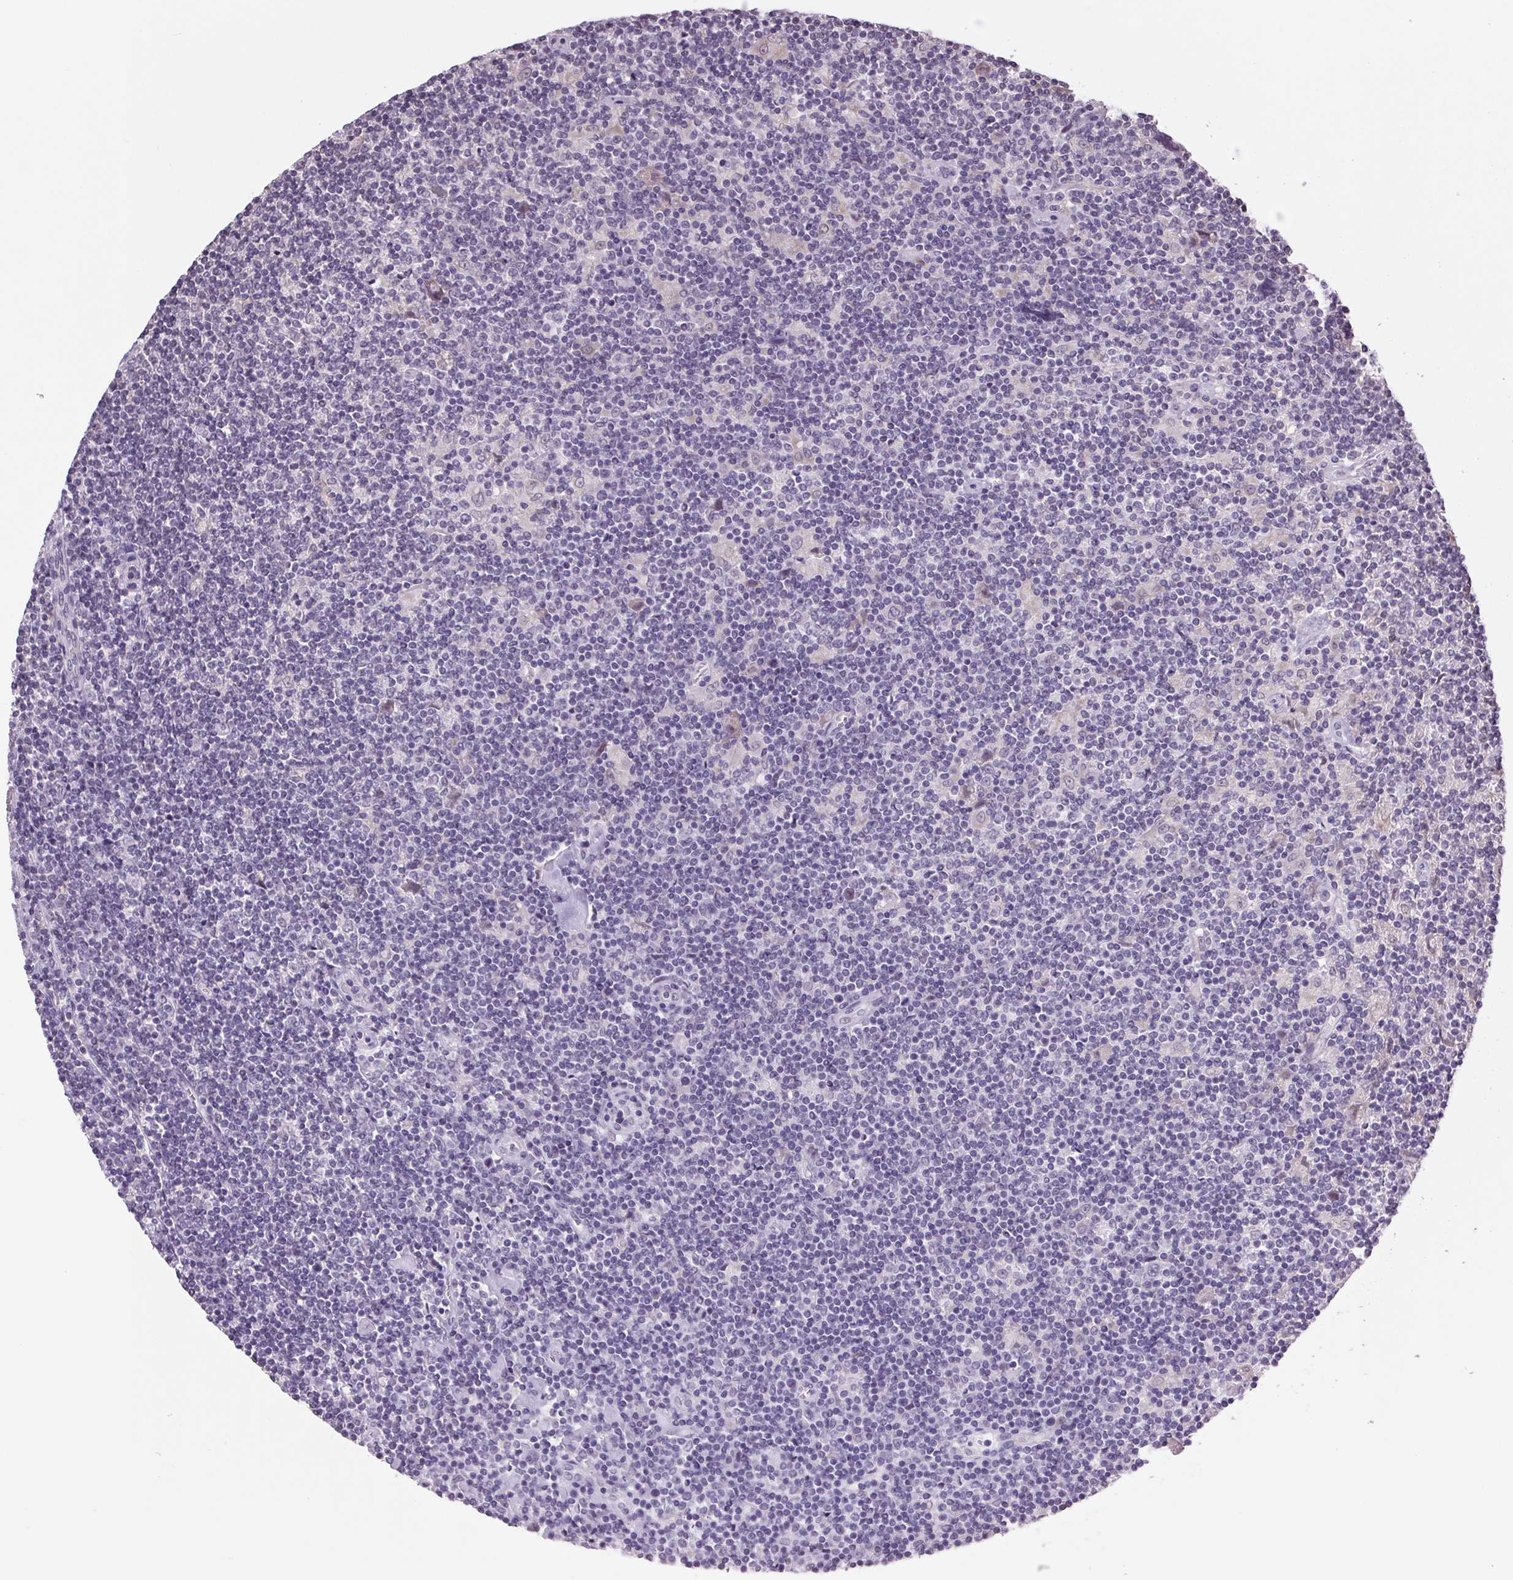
{"staining": {"intensity": "negative", "quantity": "none", "location": "none"}, "tissue": "lymphoma", "cell_type": "Tumor cells", "image_type": "cancer", "snomed": [{"axis": "morphology", "description": "Hodgkin's disease, NOS"}, {"axis": "topography", "description": "Lymph node"}], "caption": "DAB (3,3'-diaminobenzidine) immunohistochemical staining of lymphoma exhibits no significant expression in tumor cells. Nuclei are stained in blue.", "gene": "VWA3B", "patient": {"sex": "male", "age": 40}}